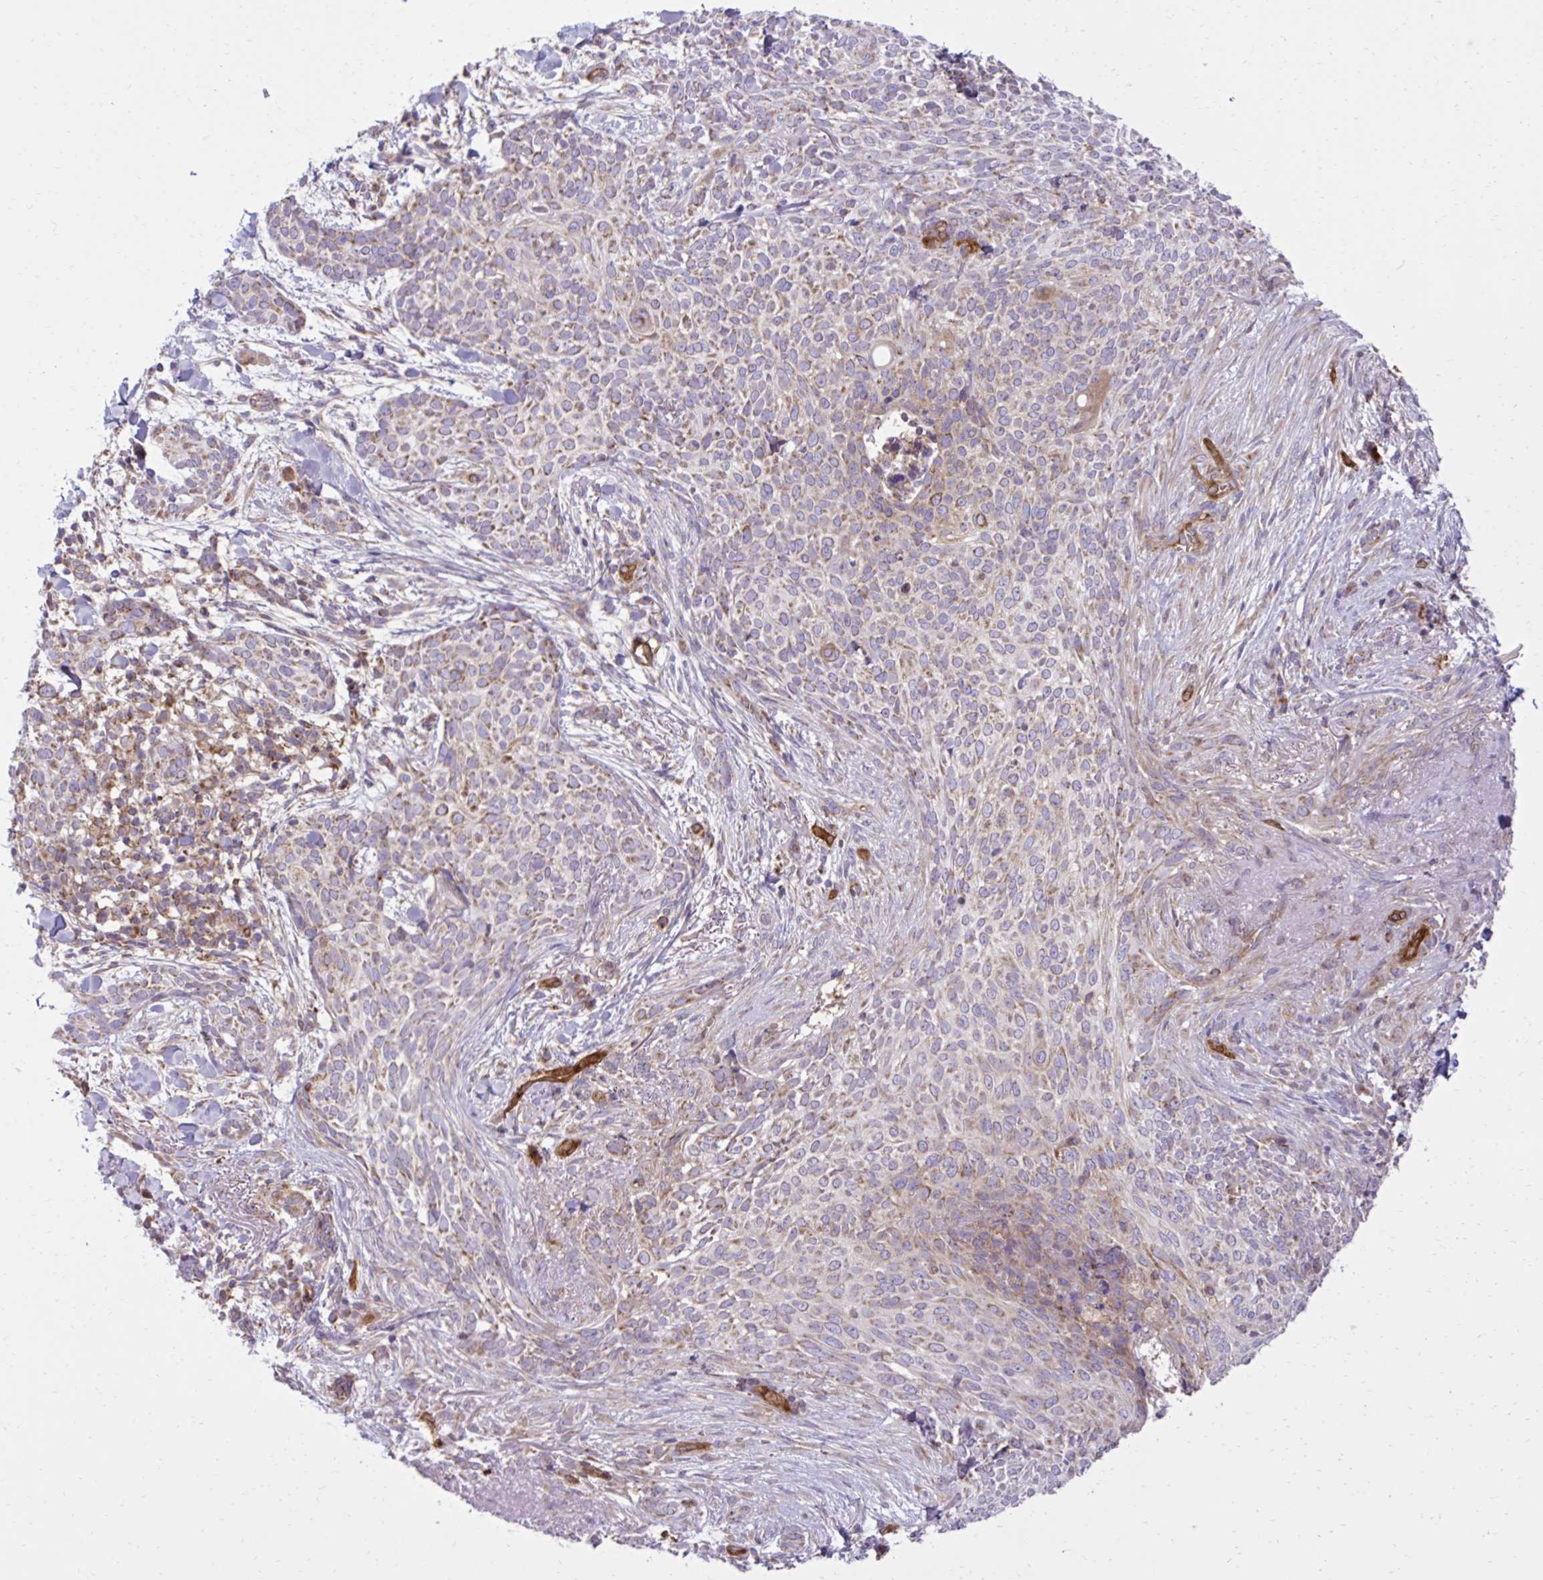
{"staining": {"intensity": "weak", "quantity": "25%-75%", "location": "cytoplasmic/membranous"}, "tissue": "skin cancer", "cell_type": "Tumor cells", "image_type": "cancer", "snomed": [{"axis": "morphology", "description": "Basal cell carcinoma"}, {"axis": "topography", "description": "Skin"}, {"axis": "topography", "description": "Skin of face"}], "caption": "Immunohistochemistry (IHC) photomicrograph of neoplastic tissue: basal cell carcinoma (skin) stained using immunohistochemistry (IHC) exhibits low levels of weak protein expression localized specifically in the cytoplasmic/membranous of tumor cells, appearing as a cytoplasmic/membranous brown color.", "gene": "LIMS1", "patient": {"sex": "female", "age": 90}}